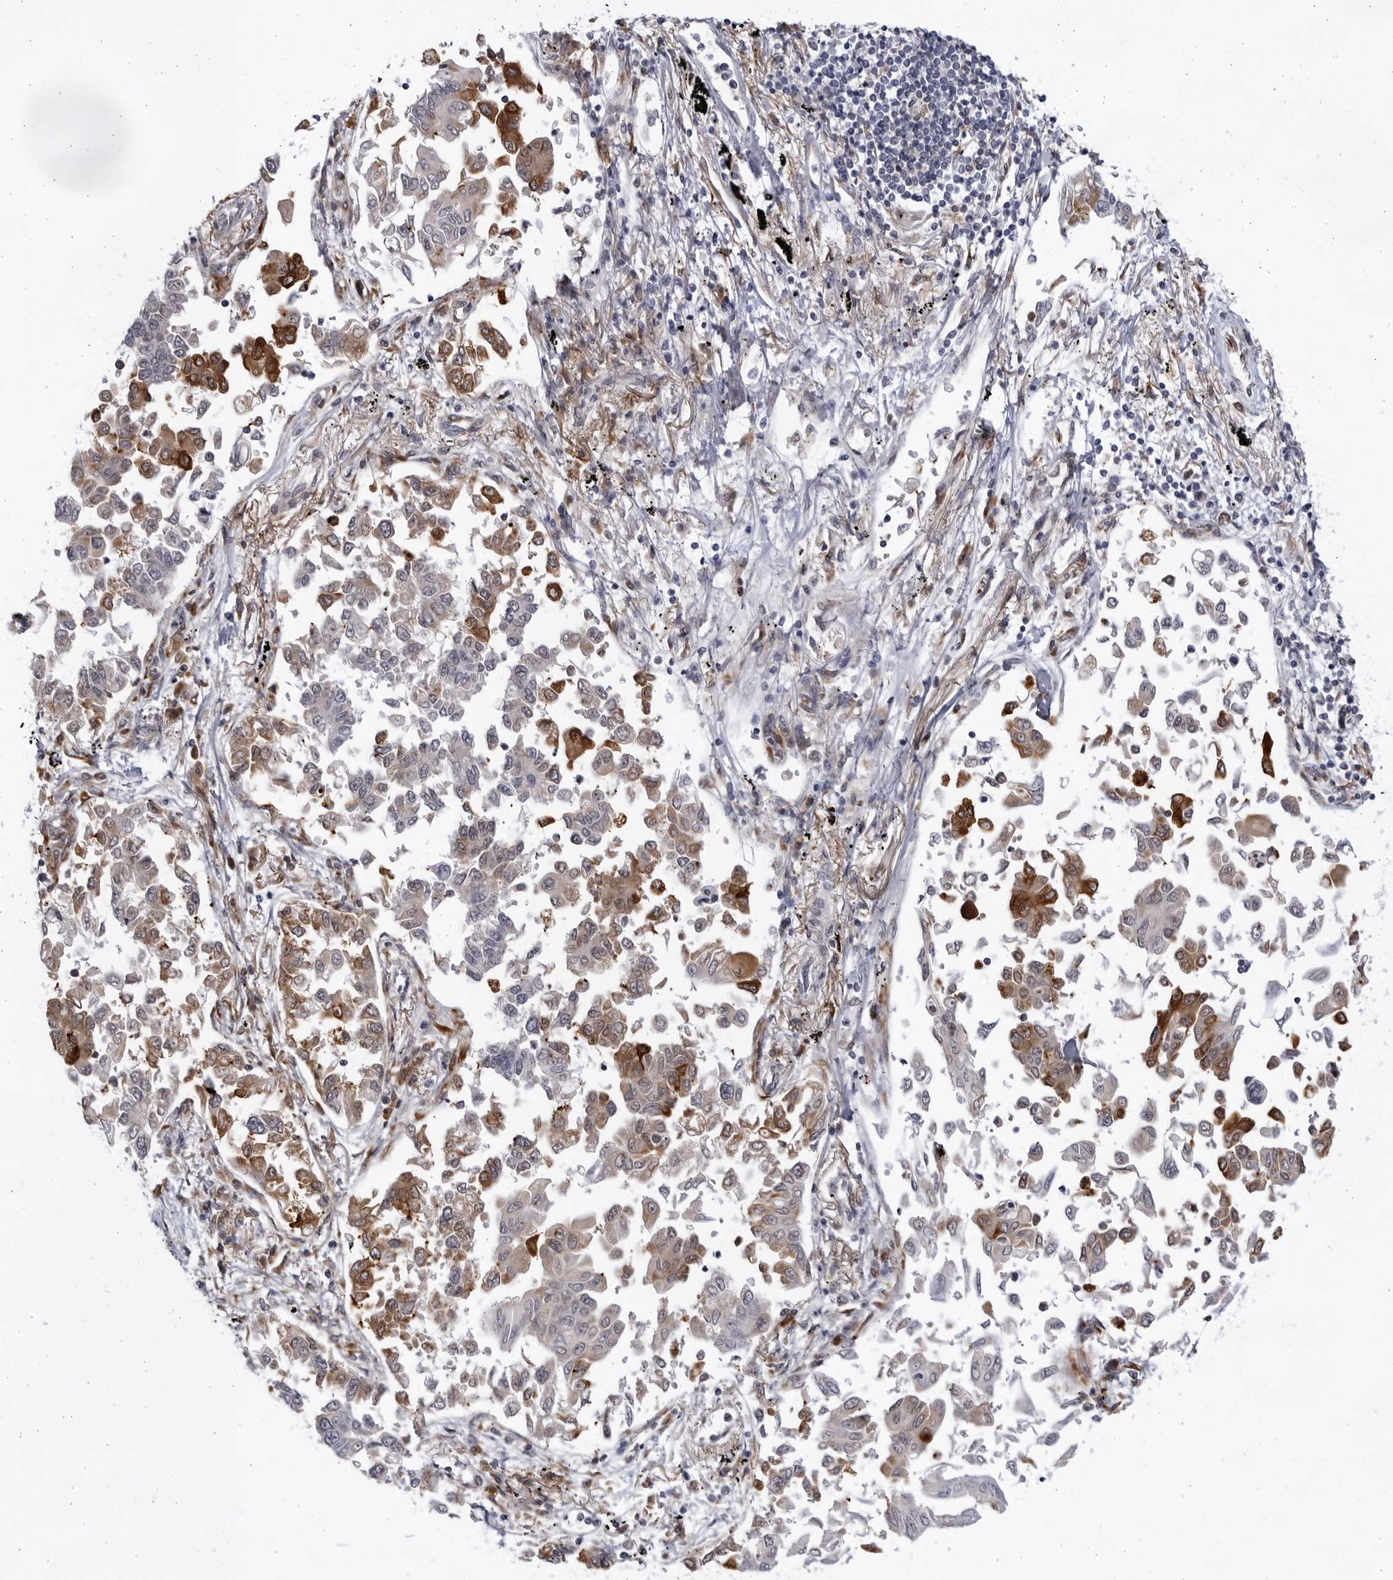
{"staining": {"intensity": "strong", "quantity": "<25%", "location": "cytoplasmic/membranous"}, "tissue": "lung cancer", "cell_type": "Tumor cells", "image_type": "cancer", "snomed": [{"axis": "morphology", "description": "Adenocarcinoma, NOS"}, {"axis": "topography", "description": "Lung"}], "caption": "Lung cancer stained with immunohistochemistry (IHC) exhibits strong cytoplasmic/membranous expression in about <25% of tumor cells.", "gene": "BMP2K", "patient": {"sex": "female", "age": 67}}